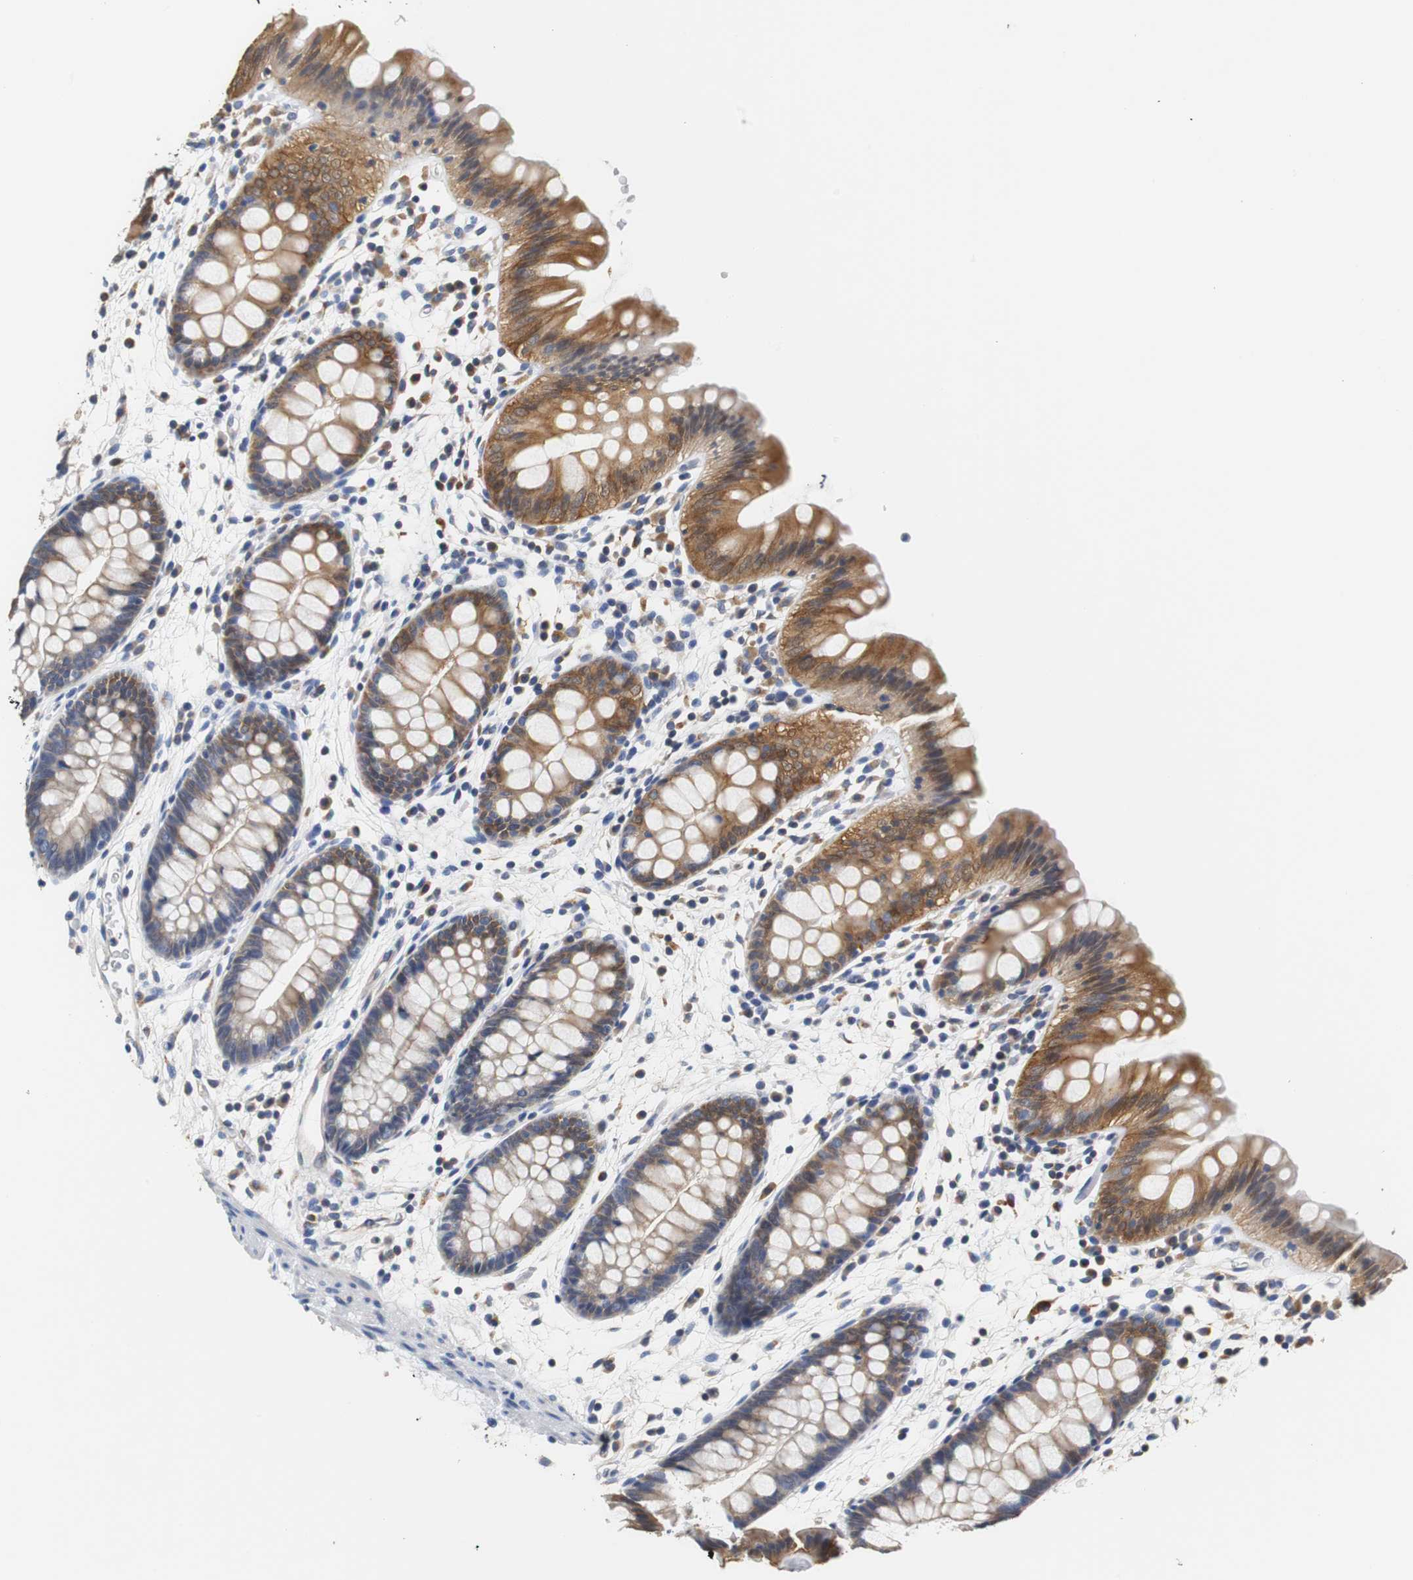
{"staining": {"intensity": "negative", "quantity": "none", "location": "none"}, "tissue": "colon", "cell_type": "Endothelial cells", "image_type": "normal", "snomed": [{"axis": "morphology", "description": "Normal tissue, NOS"}, {"axis": "topography", "description": "Smooth muscle"}, {"axis": "topography", "description": "Colon"}], "caption": "DAB (3,3'-diaminobenzidine) immunohistochemical staining of normal colon displays no significant expression in endothelial cells.", "gene": "PCK1", "patient": {"sex": "male", "age": 67}}